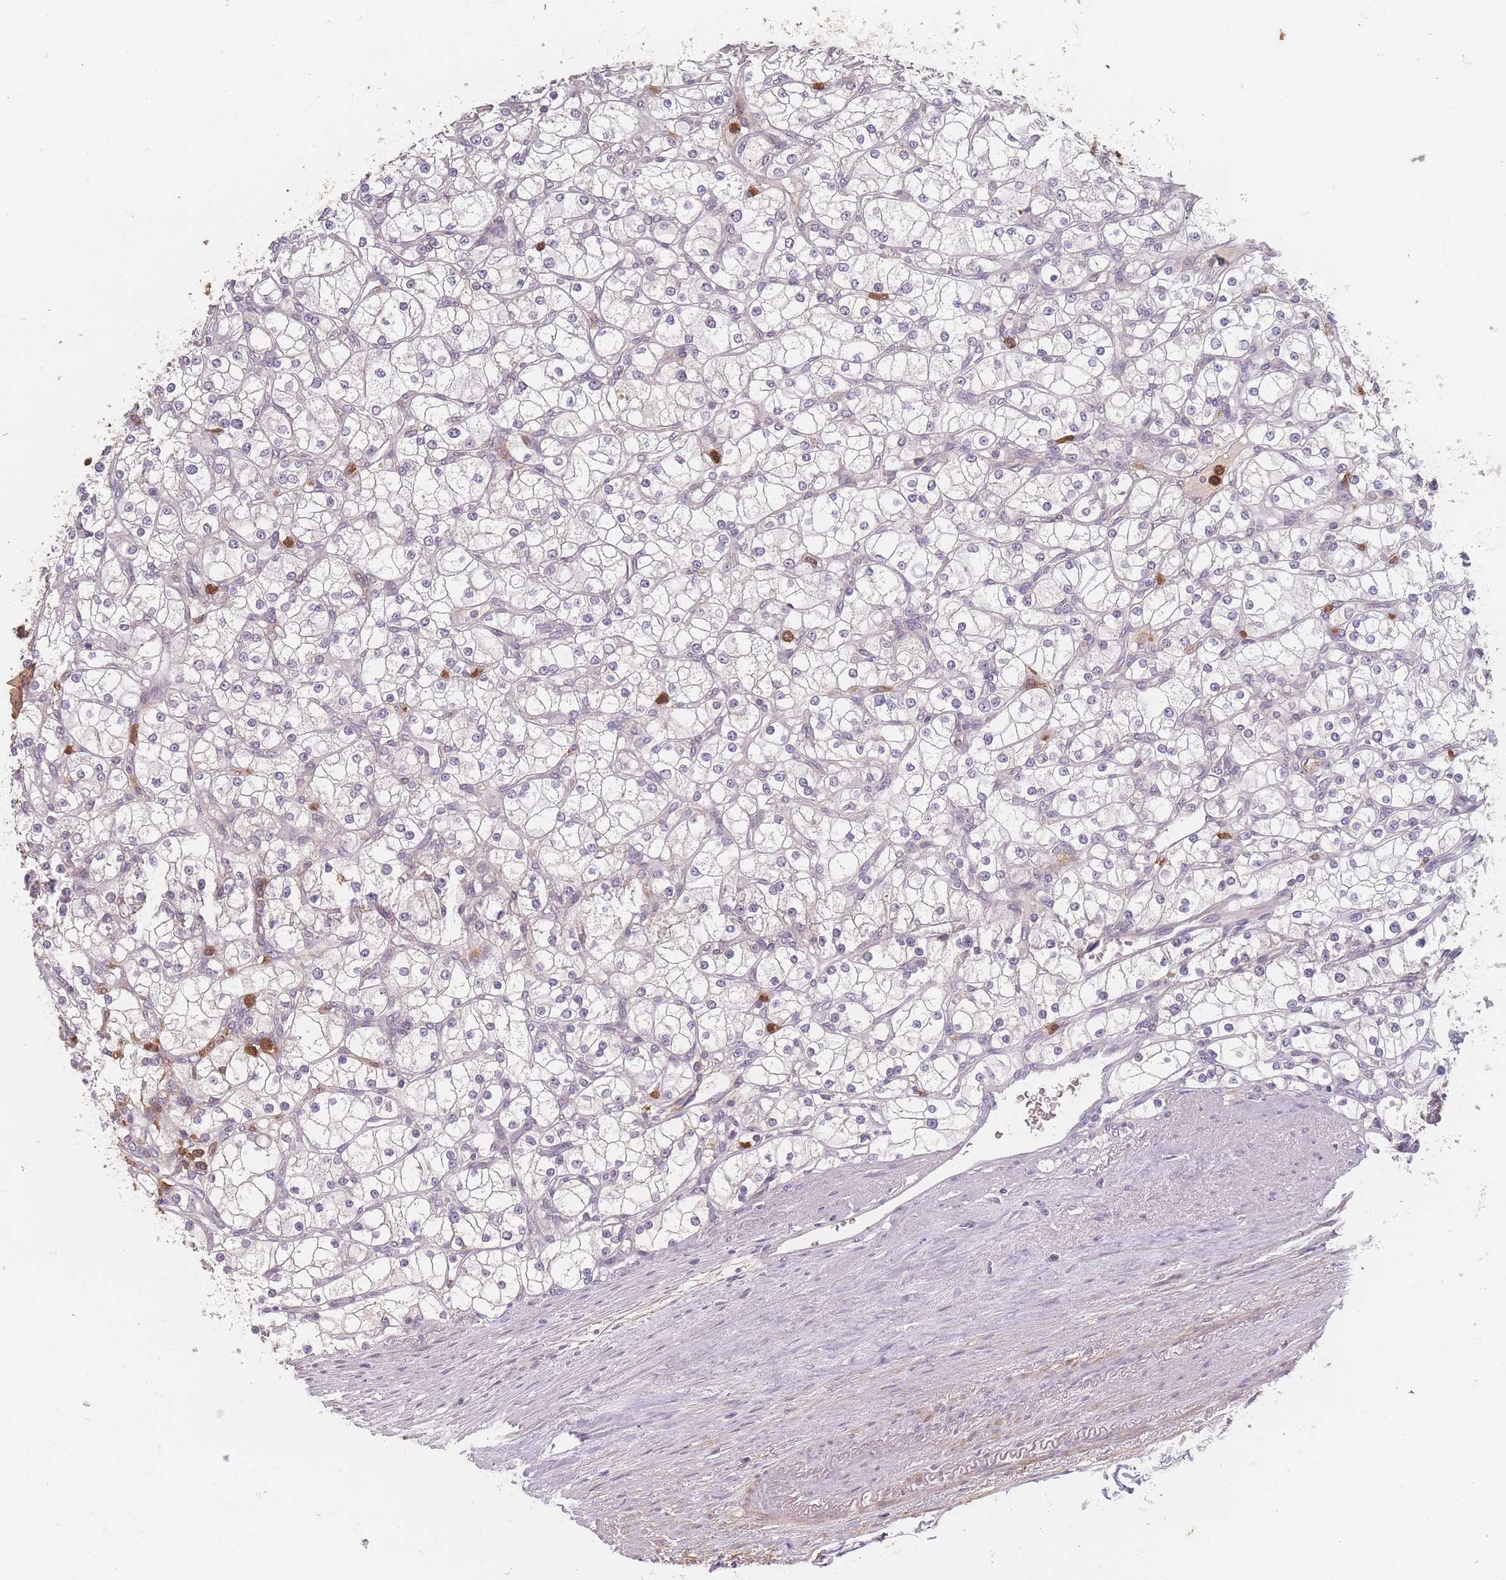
{"staining": {"intensity": "negative", "quantity": "none", "location": "none"}, "tissue": "renal cancer", "cell_type": "Tumor cells", "image_type": "cancer", "snomed": [{"axis": "morphology", "description": "Adenocarcinoma, NOS"}, {"axis": "topography", "description": "Kidney"}], "caption": "This is an immunohistochemistry (IHC) micrograph of renal cancer (adenocarcinoma). There is no staining in tumor cells.", "gene": "BST1", "patient": {"sex": "male", "age": 80}}